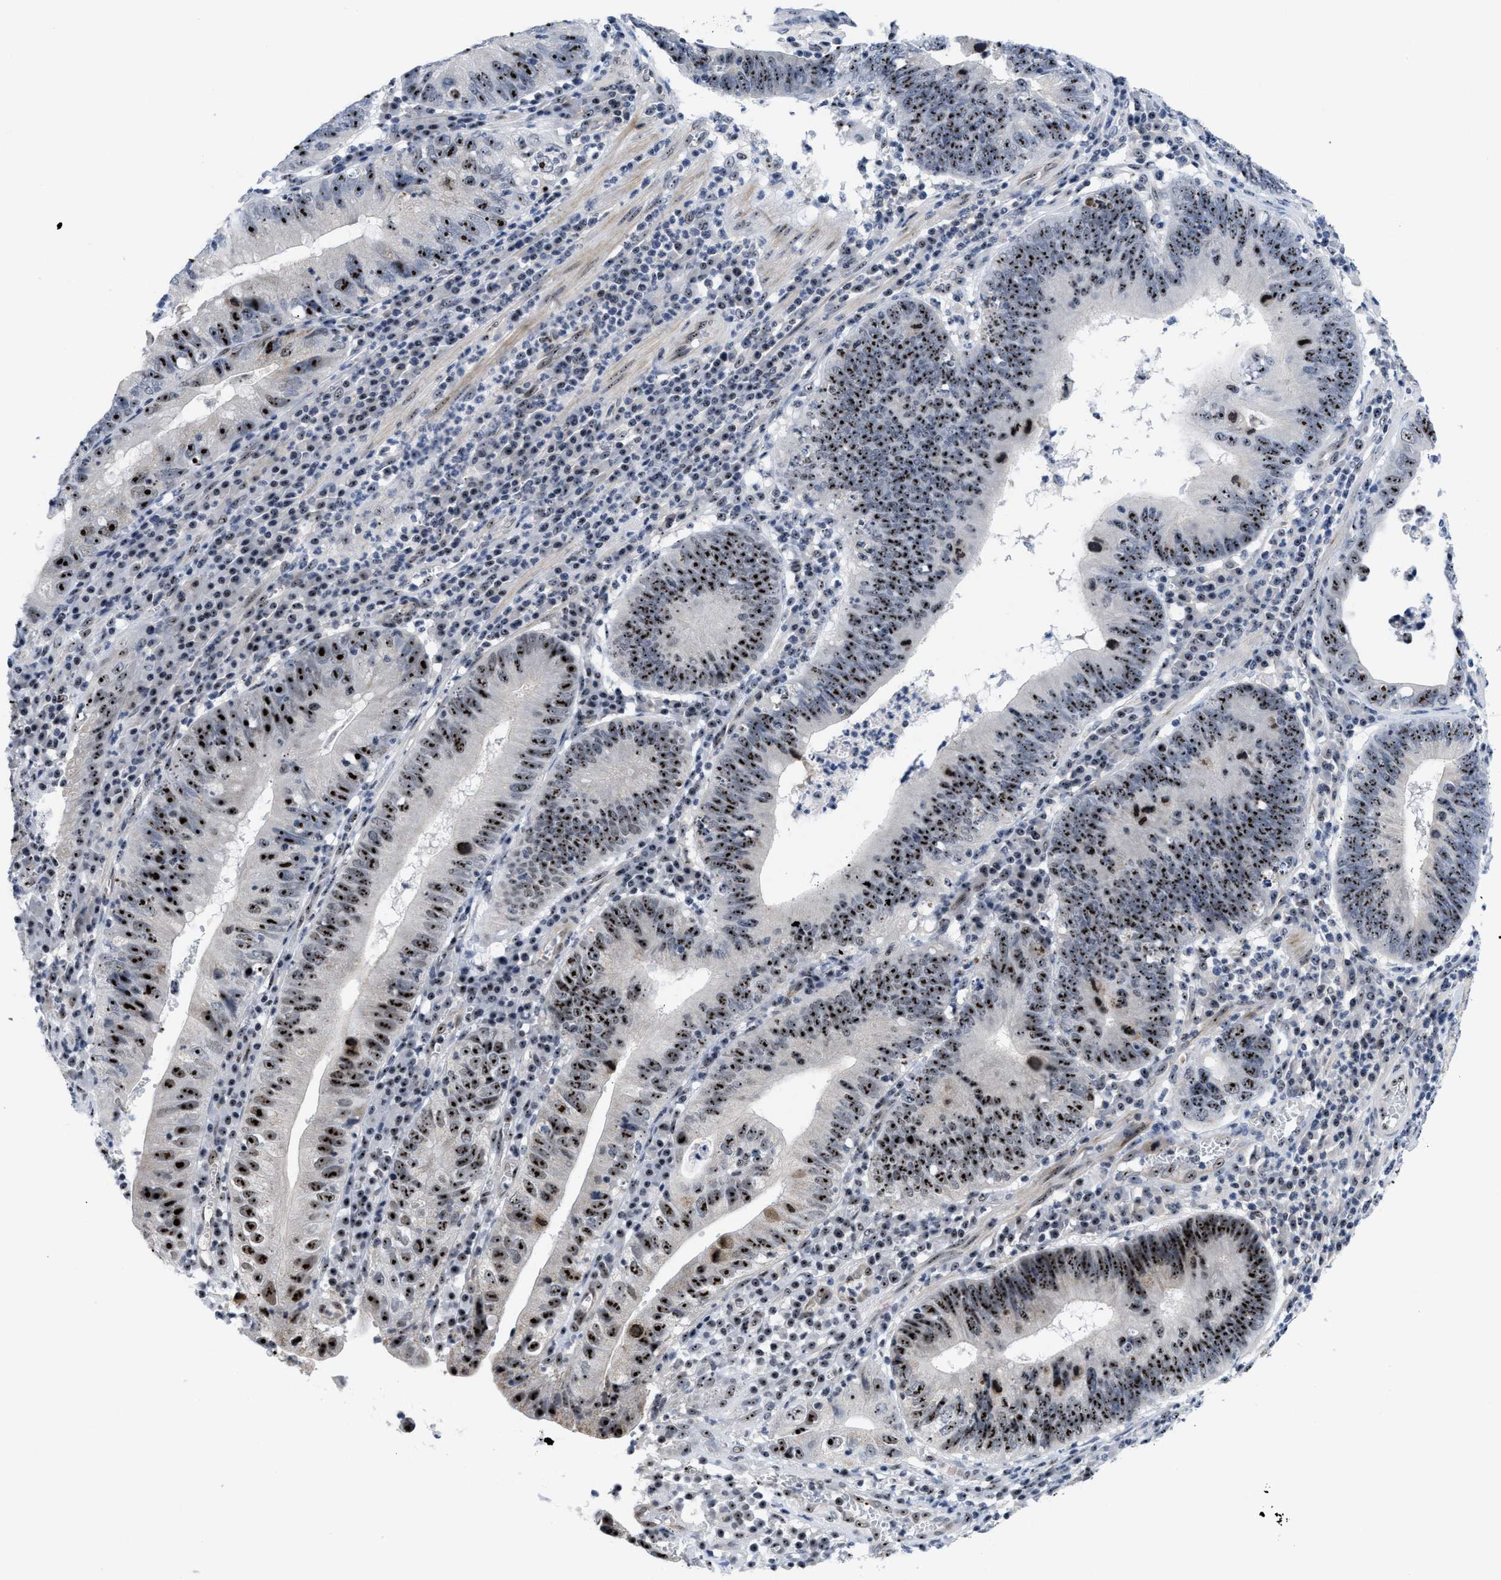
{"staining": {"intensity": "strong", "quantity": ">75%", "location": "nuclear"}, "tissue": "stomach cancer", "cell_type": "Tumor cells", "image_type": "cancer", "snomed": [{"axis": "morphology", "description": "Adenocarcinoma, NOS"}, {"axis": "topography", "description": "Stomach"}], "caption": "The immunohistochemical stain highlights strong nuclear positivity in tumor cells of stomach adenocarcinoma tissue.", "gene": "NOP58", "patient": {"sex": "male", "age": 59}}